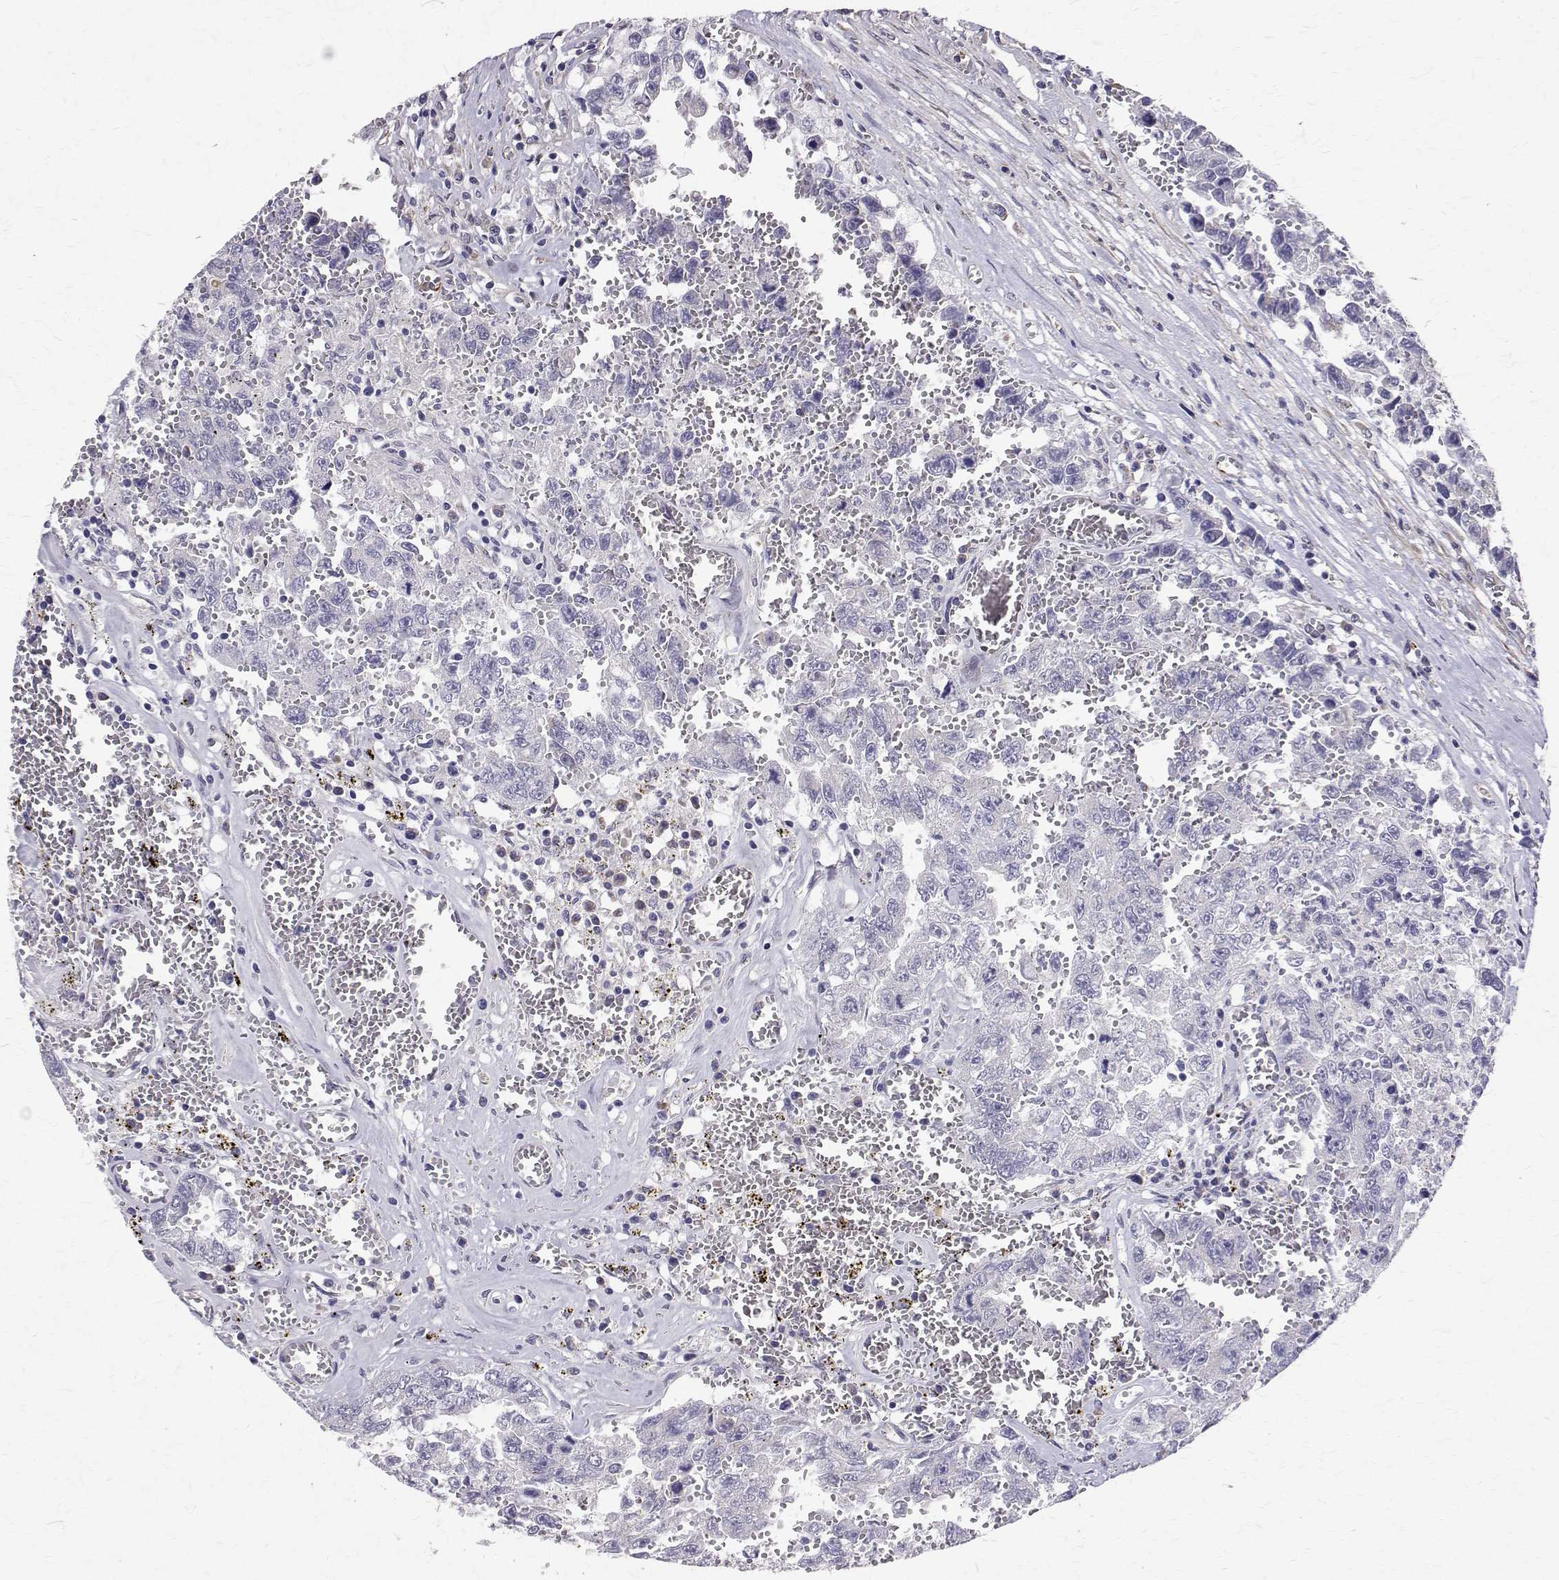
{"staining": {"intensity": "weak", "quantity": "<25%", "location": "cytoplasmic/membranous"}, "tissue": "testis cancer", "cell_type": "Tumor cells", "image_type": "cancer", "snomed": [{"axis": "morphology", "description": "Carcinoma, Embryonal, NOS"}, {"axis": "topography", "description": "Testis"}], "caption": "A micrograph of human testis cancer is negative for staining in tumor cells. (DAB (3,3'-diaminobenzidine) immunohistochemistry (IHC) visualized using brightfield microscopy, high magnification).", "gene": "ARFGAP1", "patient": {"sex": "male", "age": 36}}